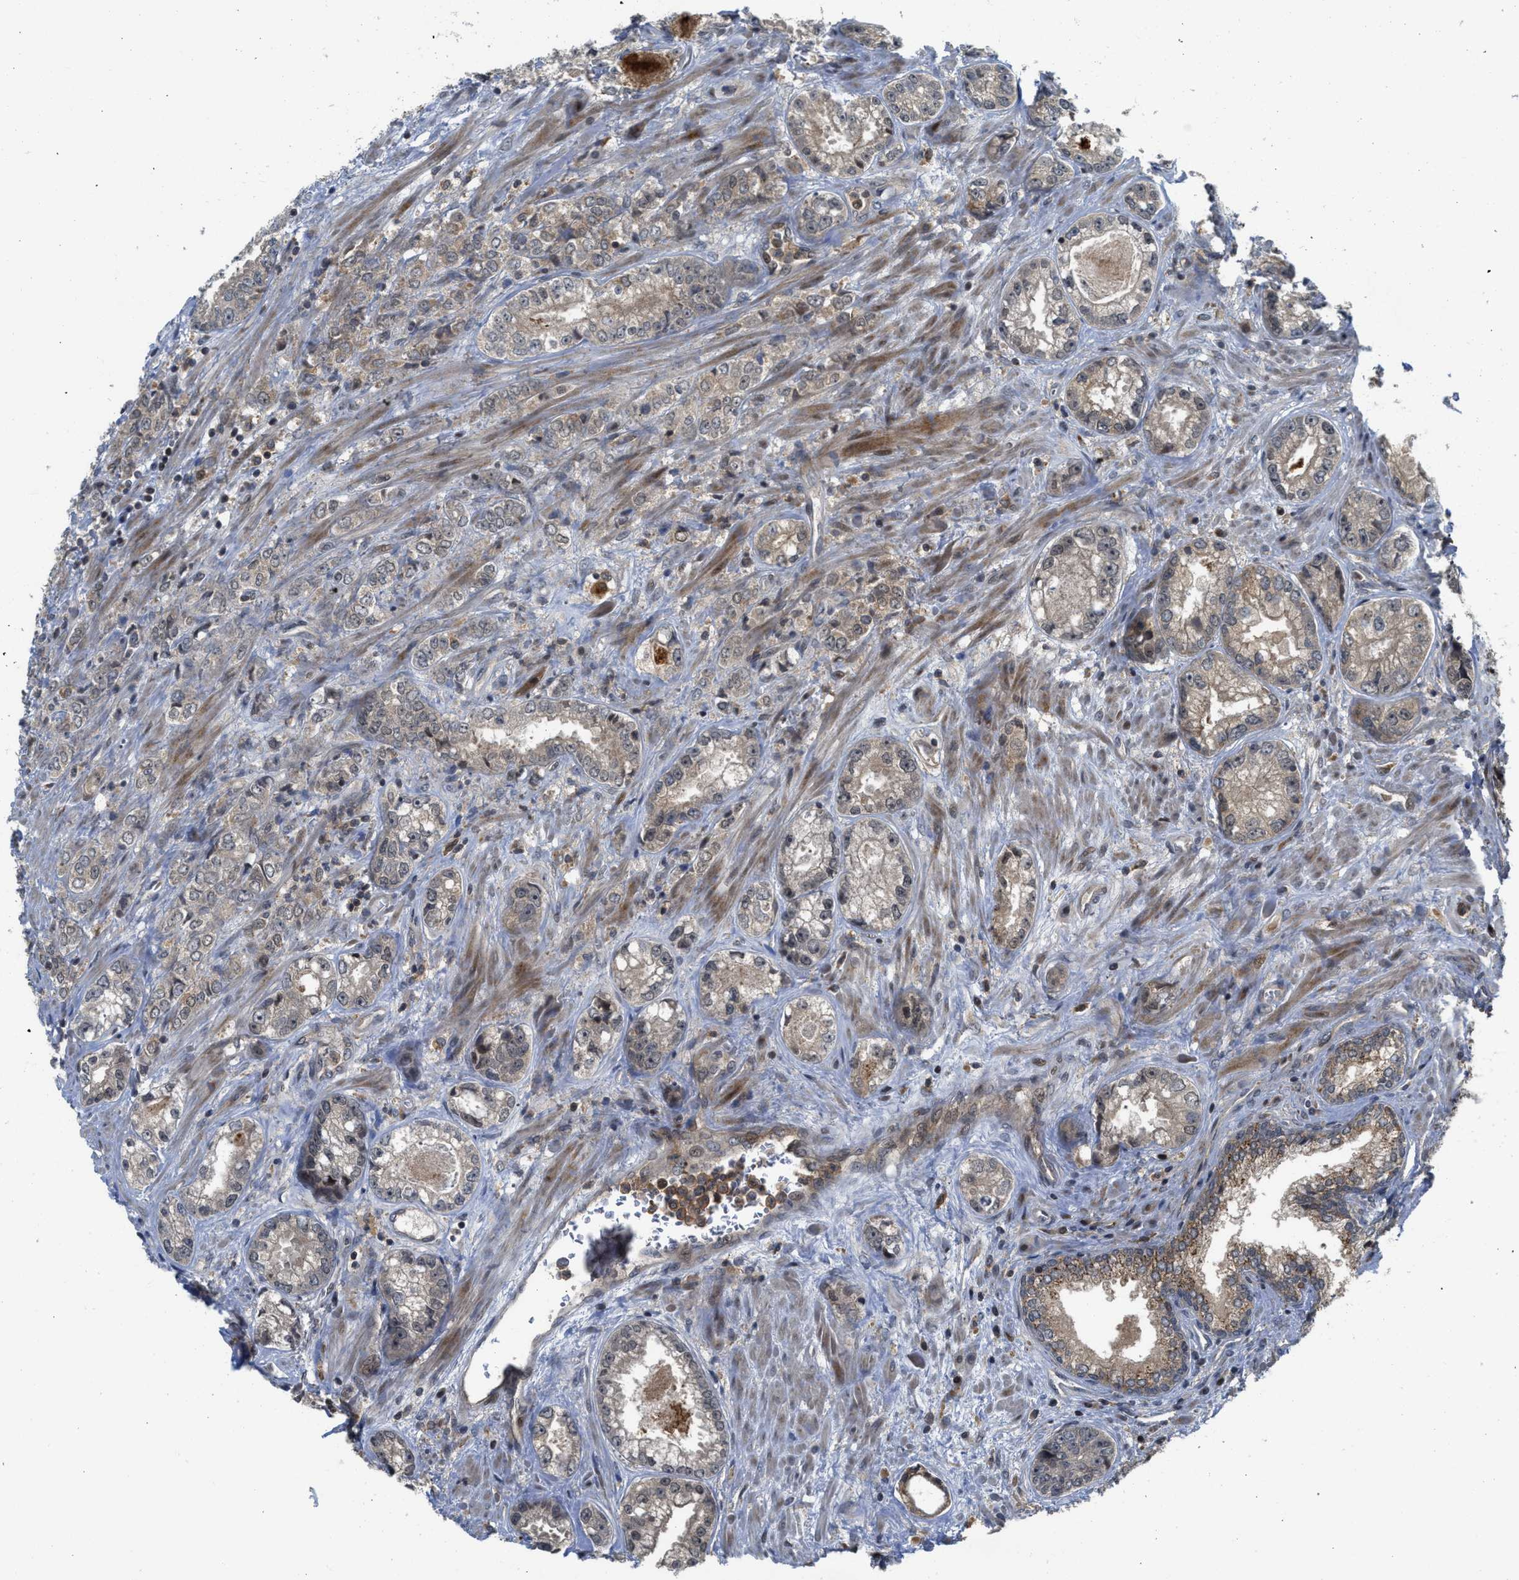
{"staining": {"intensity": "weak", "quantity": ">75%", "location": "cytoplasmic/membranous"}, "tissue": "prostate cancer", "cell_type": "Tumor cells", "image_type": "cancer", "snomed": [{"axis": "morphology", "description": "Adenocarcinoma, High grade"}, {"axis": "topography", "description": "Prostate"}], "caption": "Tumor cells exhibit low levels of weak cytoplasmic/membranous staining in approximately >75% of cells in prostate cancer (adenocarcinoma (high-grade)).", "gene": "DNAJC28", "patient": {"sex": "male", "age": 61}}